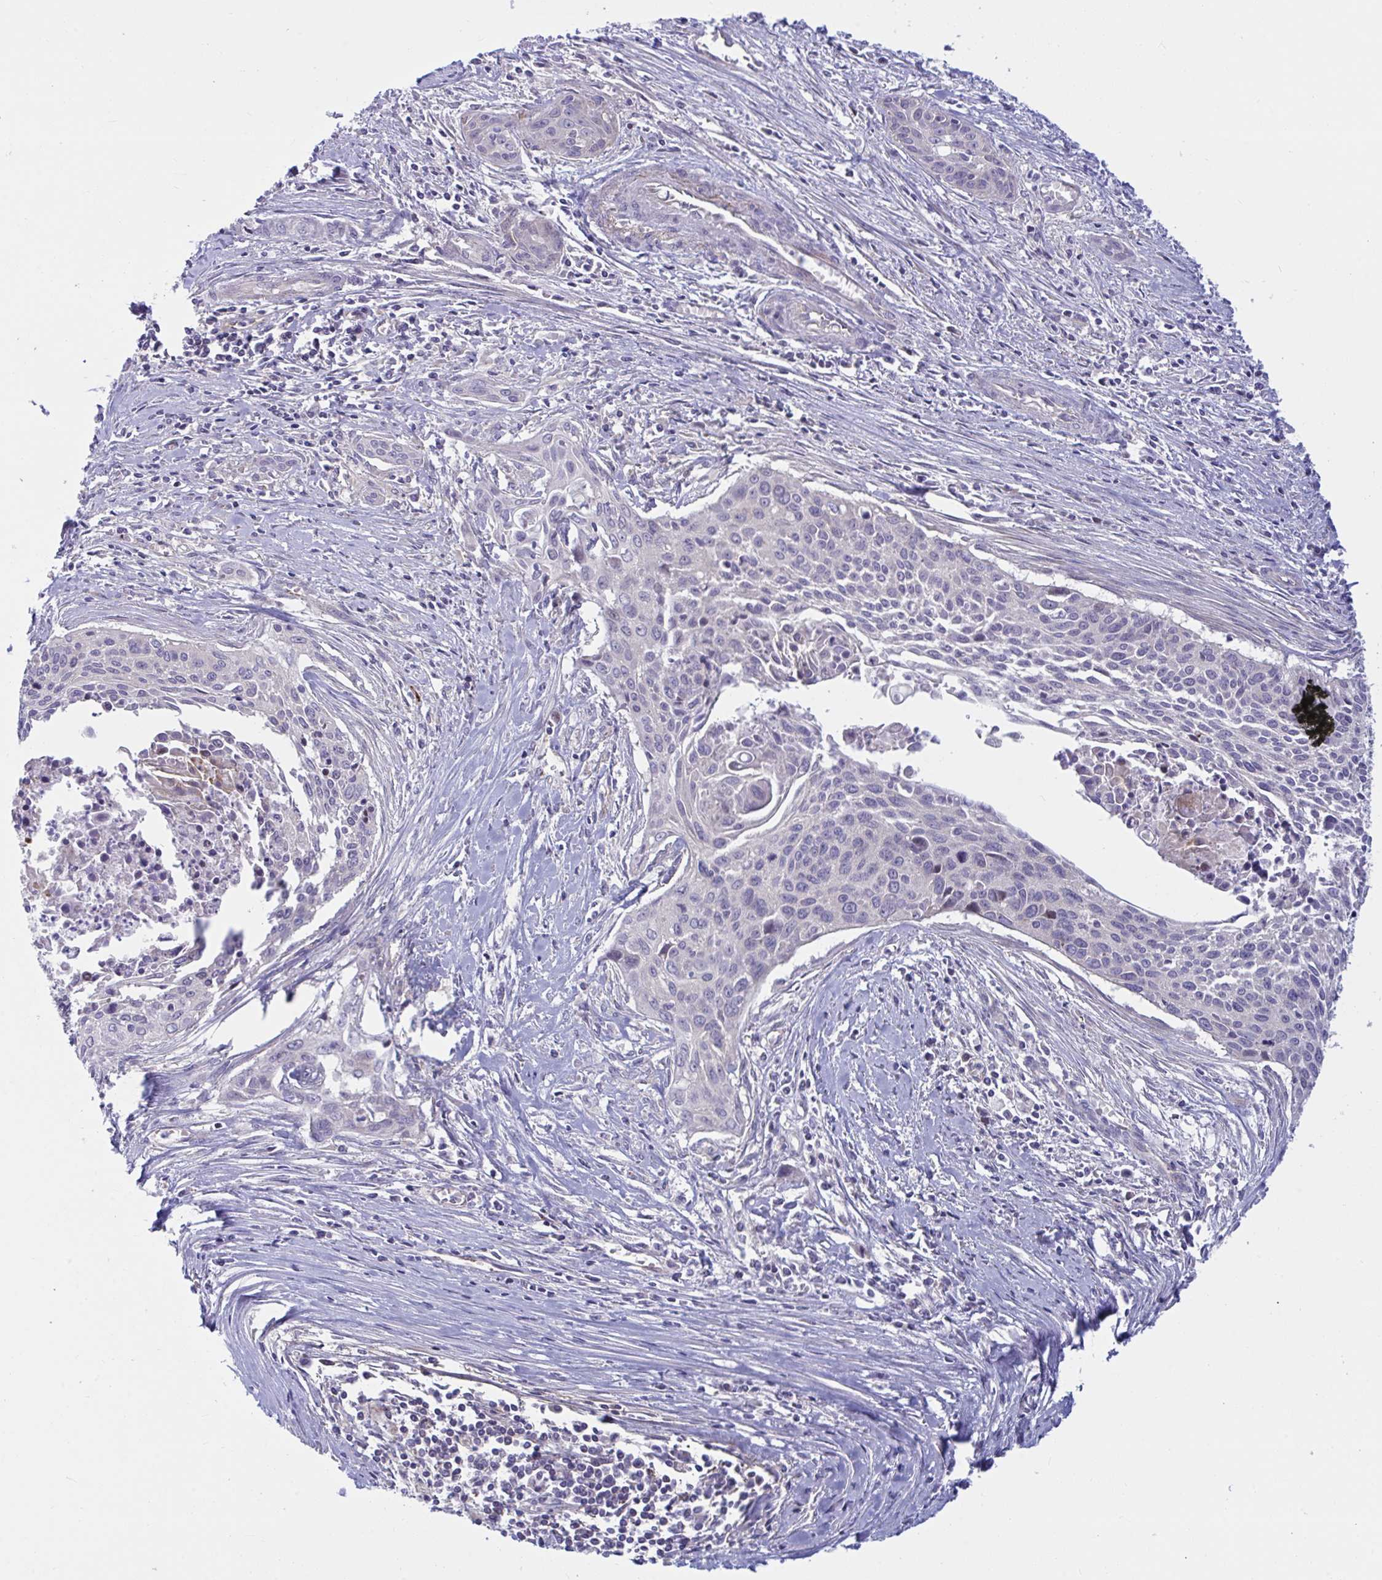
{"staining": {"intensity": "negative", "quantity": "none", "location": "none"}, "tissue": "cervical cancer", "cell_type": "Tumor cells", "image_type": "cancer", "snomed": [{"axis": "morphology", "description": "Squamous cell carcinoma, NOS"}, {"axis": "topography", "description": "Cervix"}], "caption": "Tumor cells show no significant protein staining in cervical squamous cell carcinoma.", "gene": "IL37", "patient": {"sex": "female", "age": 55}}